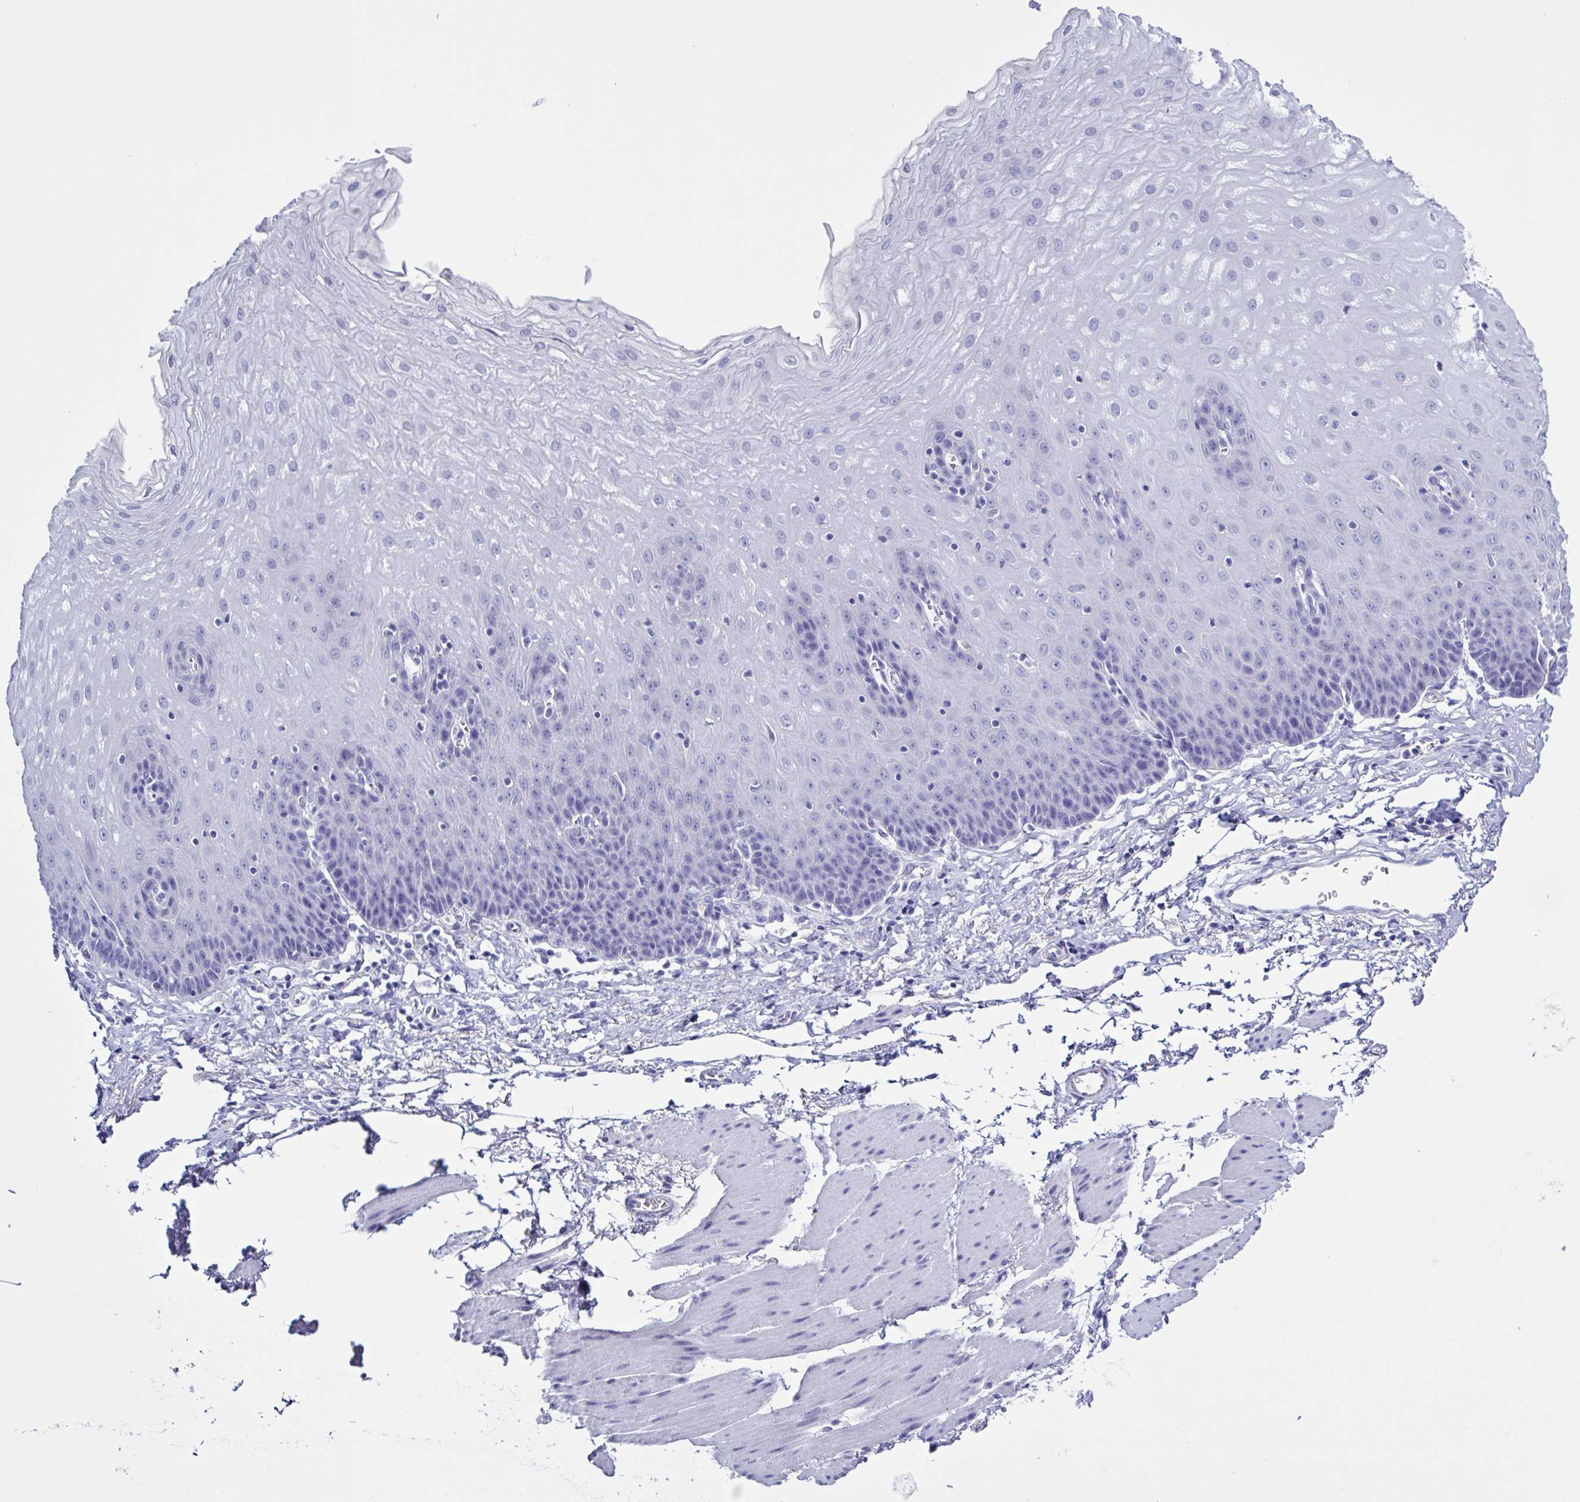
{"staining": {"intensity": "negative", "quantity": "none", "location": "none"}, "tissue": "esophagus", "cell_type": "Squamous epithelial cells", "image_type": "normal", "snomed": [{"axis": "morphology", "description": "Normal tissue, NOS"}, {"axis": "topography", "description": "Esophagus"}], "caption": "This is an immunohistochemistry micrograph of normal human esophagus. There is no staining in squamous epithelial cells.", "gene": "USP35", "patient": {"sex": "female", "age": 81}}